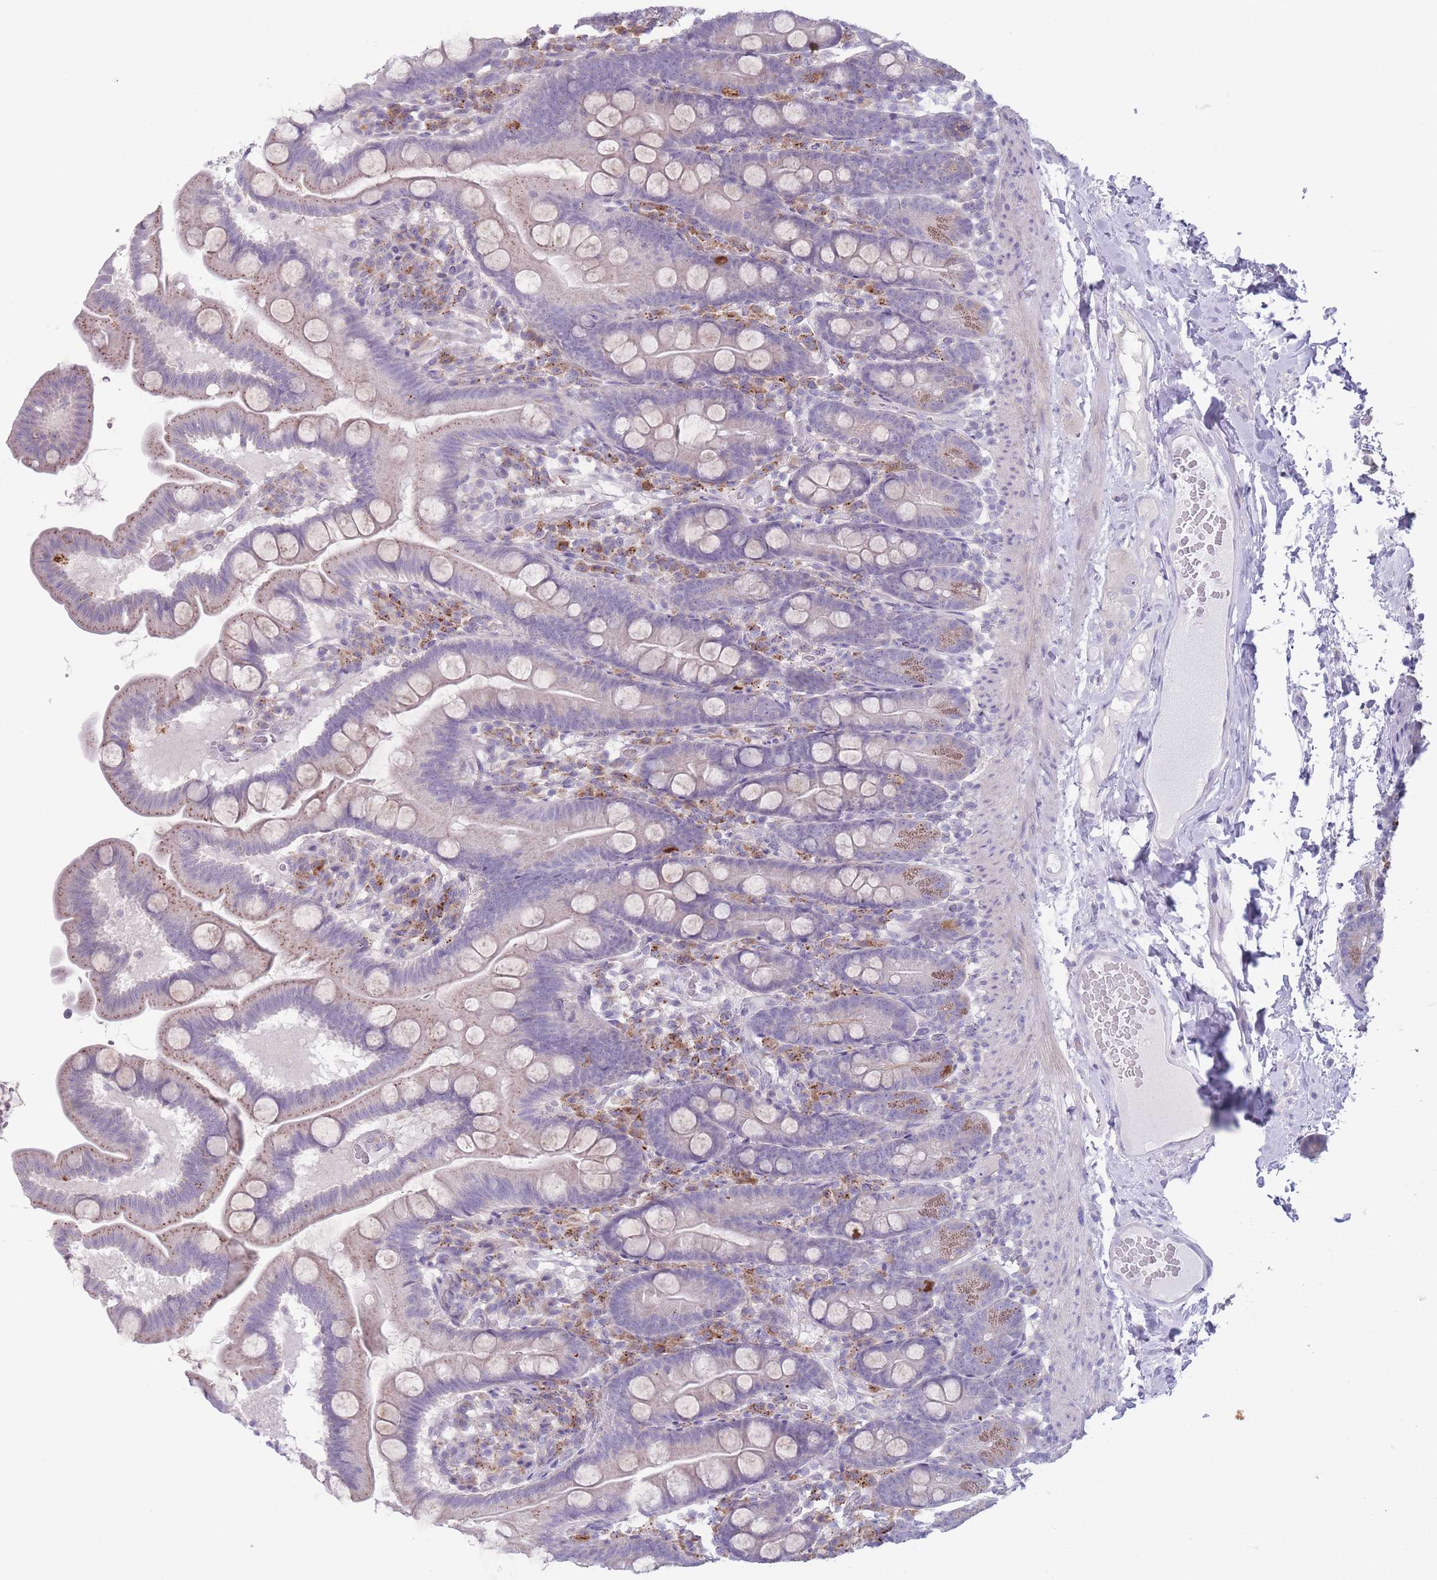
{"staining": {"intensity": "moderate", "quantity": "<25%", "location": "cytoplasmic/membranous"}, "tissue": "small intestine", "cell_type": "Glandular cells", "image_type": "normal", "snomed": [{"axis": "morphology", "description": "Normal tissue, NOS"}, {"axis": "topography", "description": "Small intestine"}], "caption": "Immunohistochemistry (IHC) histopathology image of unremarkable small intestine: small intestine stained using IHC displays low levels of moderate protein expression localized specifically in the cytoplasmic/membranous of glandular cells, appearing as a cytoplasmic/membranous brown color.", "gene": "PAIP2B", "patient": {"sex": "female", "age": 68}}